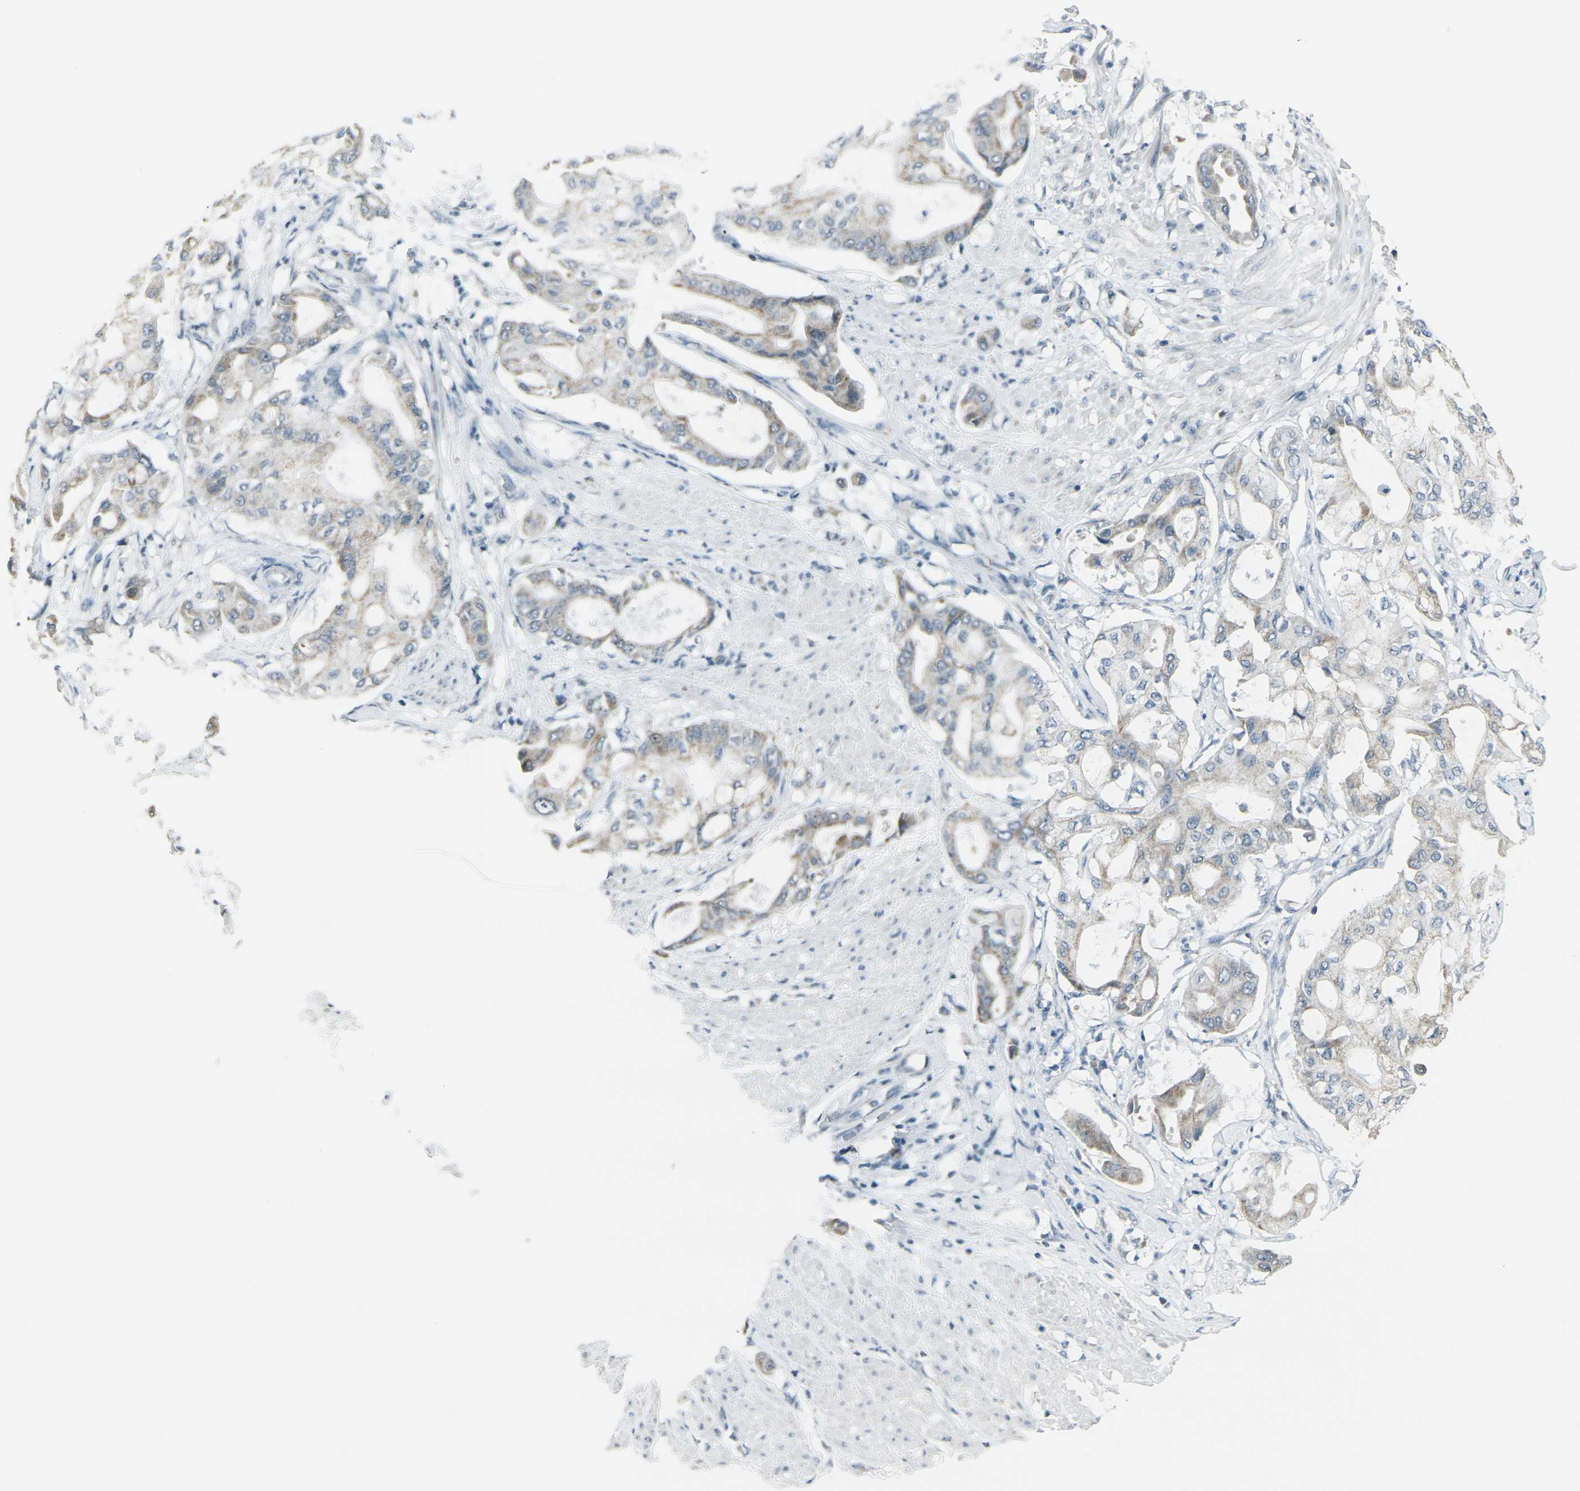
{"staining": {"intensity": "weak", "quantity": "<25%", "location": "cytoplasmic/membranous"}, "tissue": "pancreatic cancer", "cell_type": "Tumor cells", "image_type": "cancer", "snomed": [{"axis": "morphology", "description": "Adenocarcinoma, NOS"}, {"axis": "morphology", "description": "Adenocarcinoma, metastatic, NOS"}, {"axis": "topography", "description": "Lymph node"}, {"axis": "topography", "description": "Pancreas"}, {"axis": "topography", "description": "Duodenum"}], "caption": "This is a image of immunohistochemistry (IHC) staining of pancreatic cancer, which shows no positivity in tumor cells. (DAB (3,3'-diaminobenzidine) IHC visualized using brightfield microscopy, high magnification).", "gene": "H2BC1", "patient": {"sex": "female", "age": 64}}